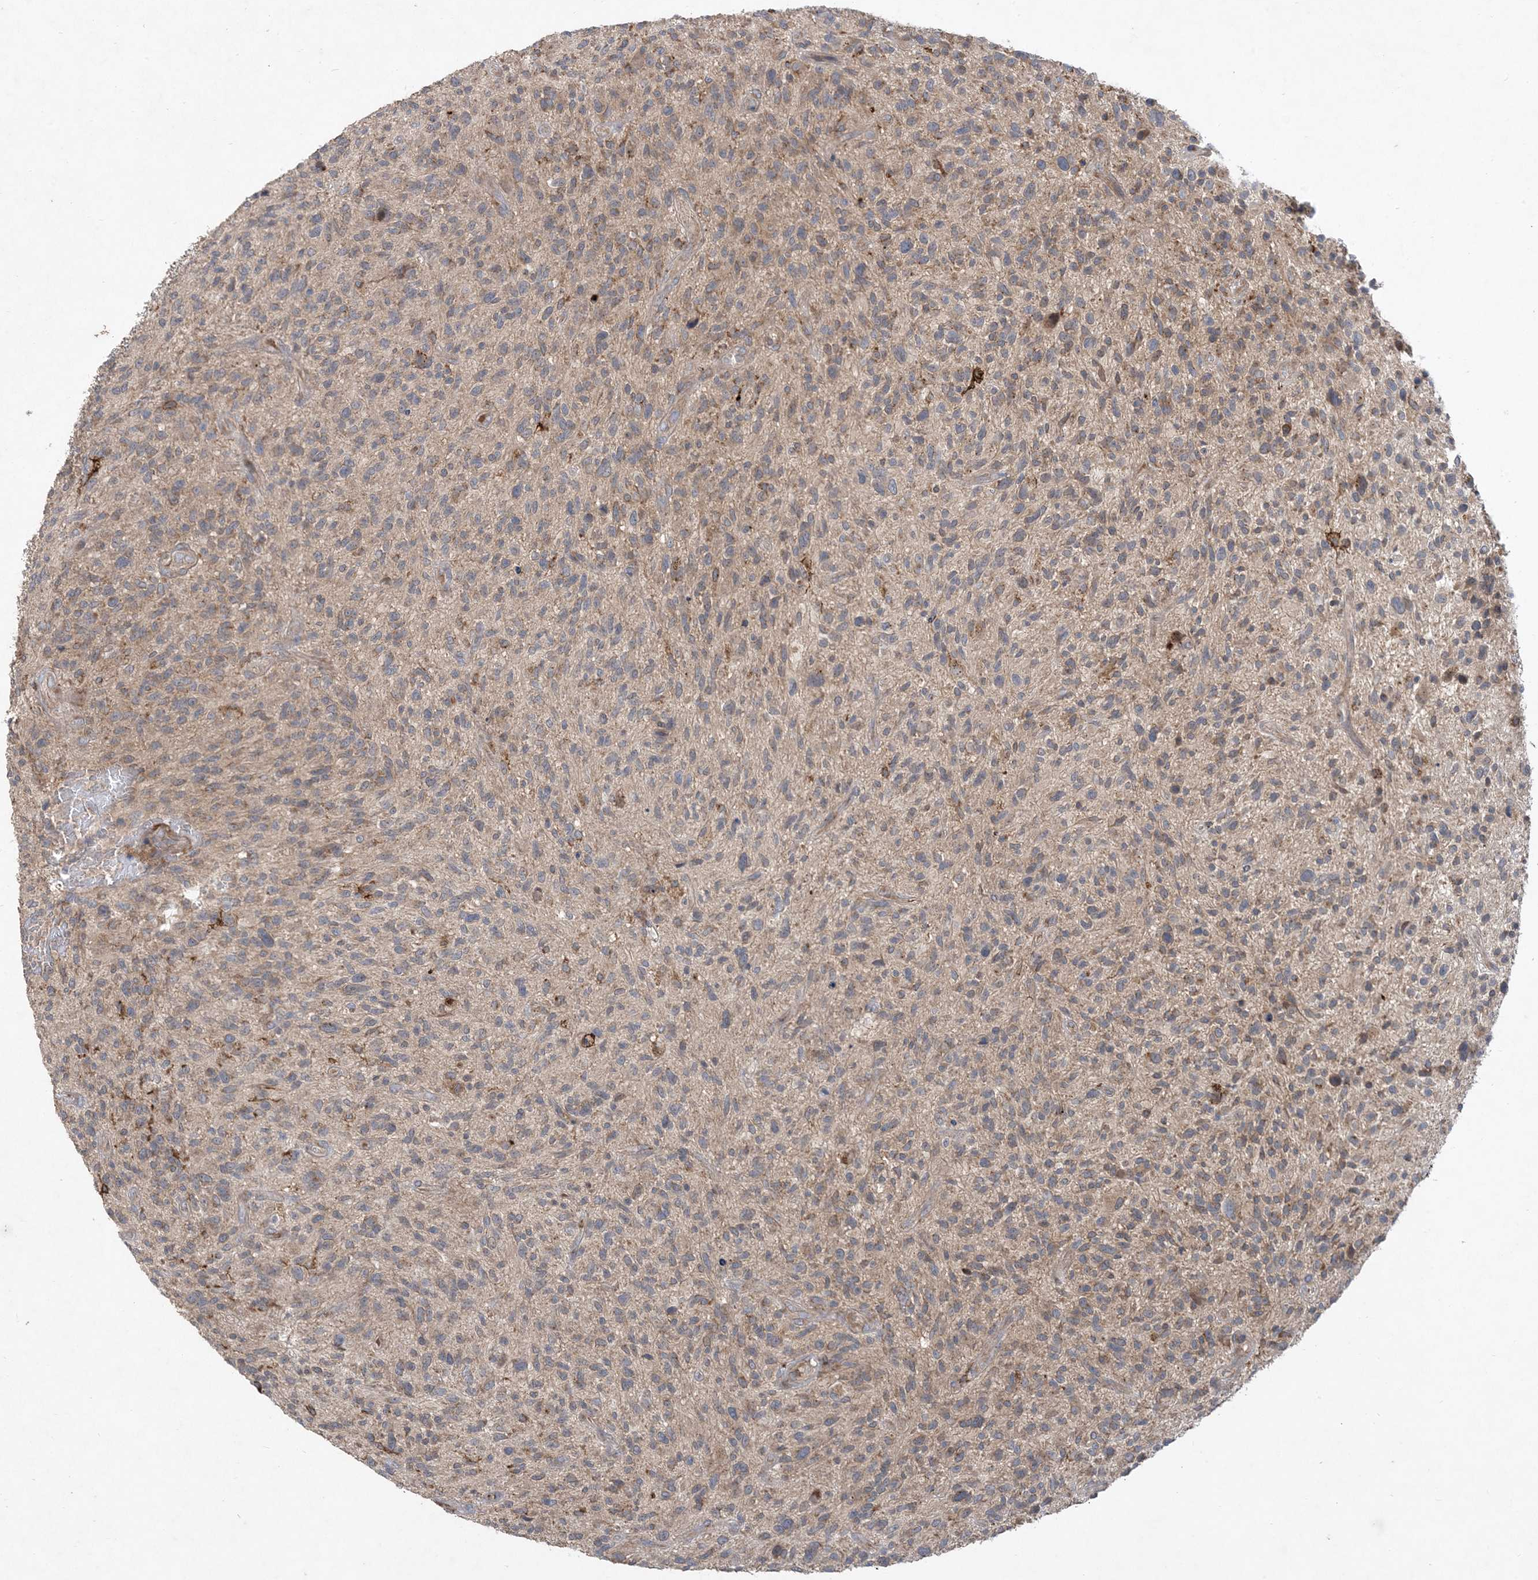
{"staining": {"intensity": "moderate", "quantity": "<25%", "location": "cytoplasmic/membranous"}, "tissue": "glioma", "cell_type": "Tumor cells", "image_type": "cancer", "snomed": [{"axis": "morphology", "description": "Glioma, malignant, High grade"}, {"axis": "topography", "description": "Brain"}], "caption": "Protein staining reveals moderate cytoplasmic/membranous positivity in approximately <25% of tumor cells in malignant high-grade glioma.", "gene": "MASP2", "patient": {"sex": "male", "age": 47}}